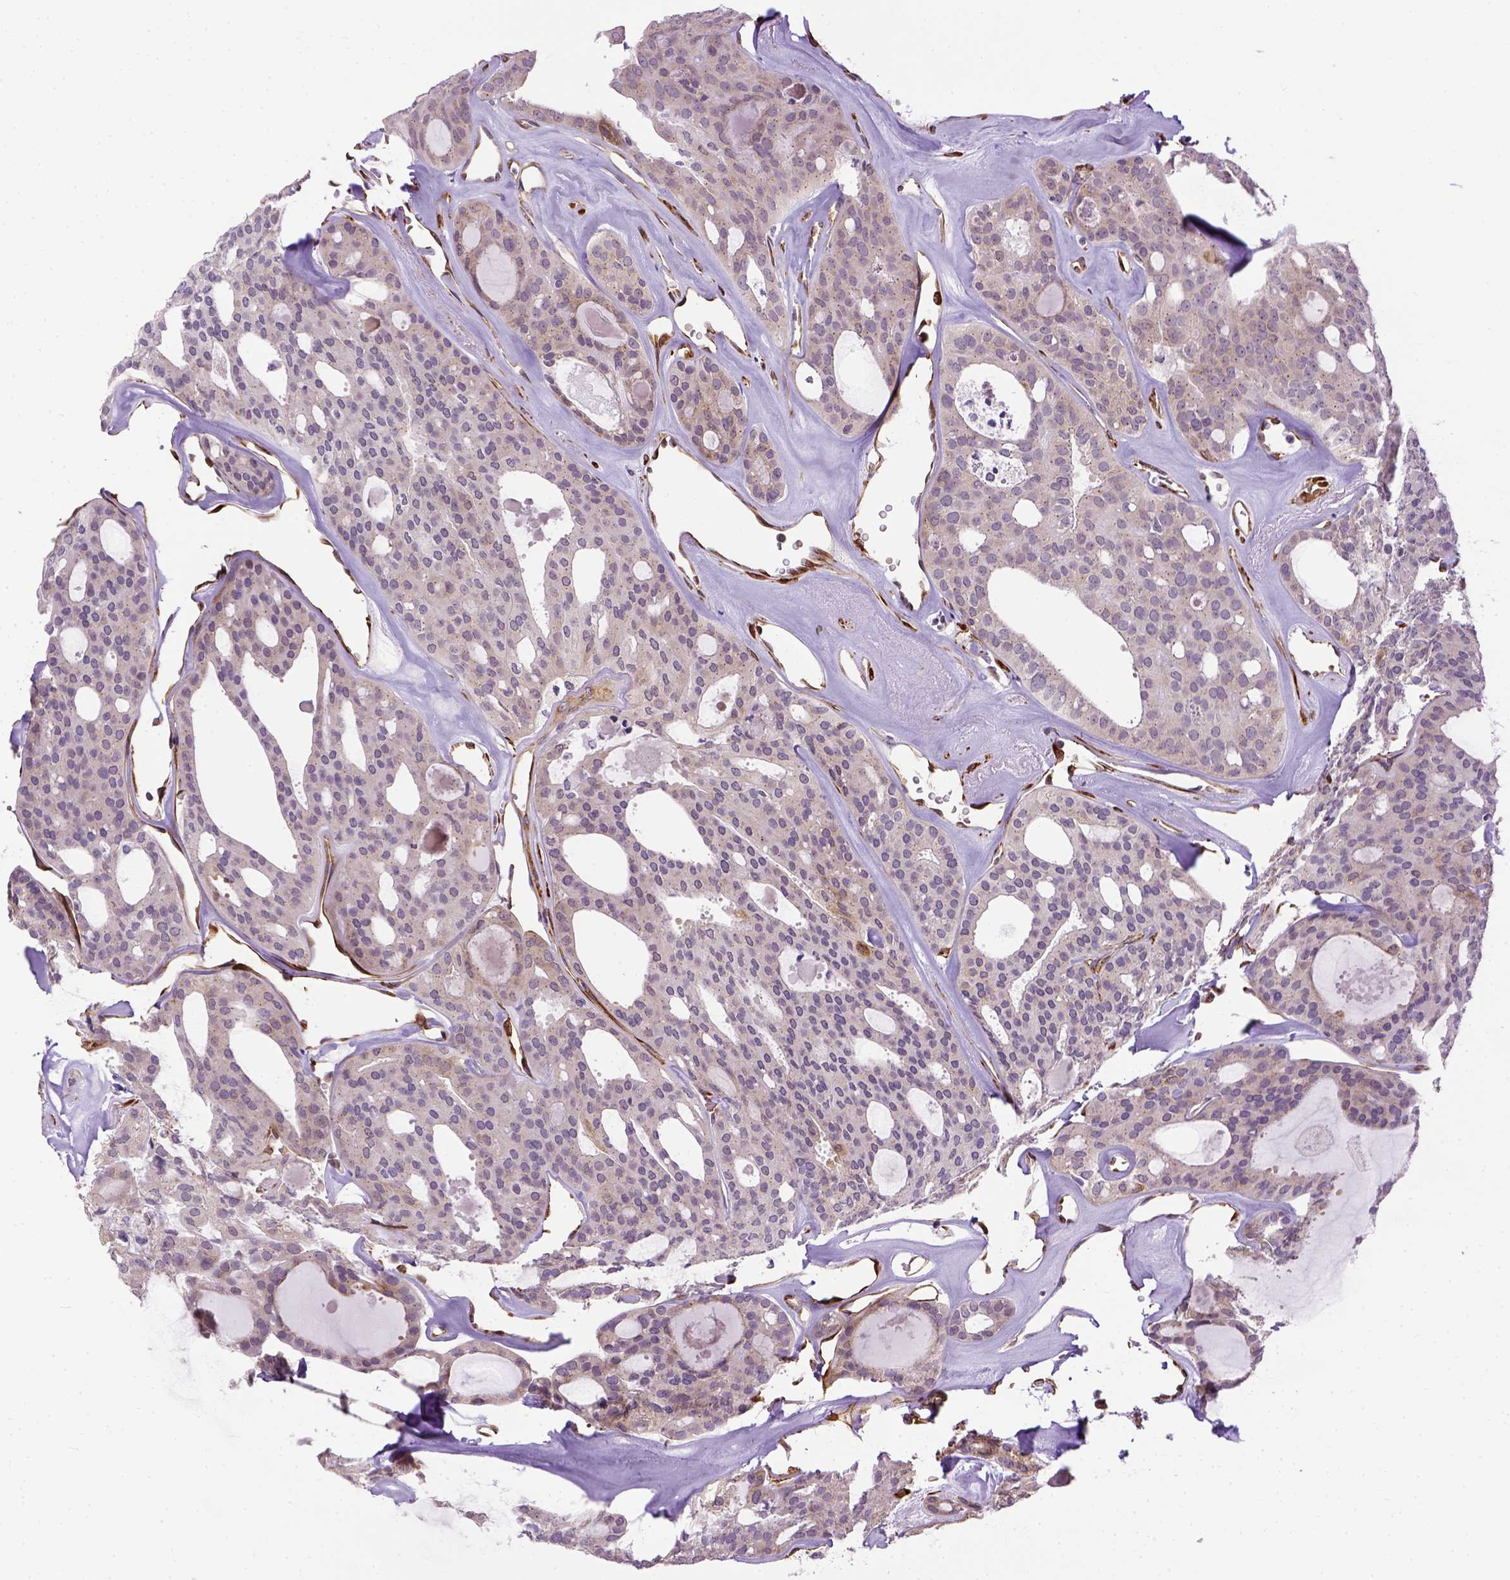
{"staining": {"intensity": "negative", "quantity": "none", "location": "none"}, "tissue": "thyroid cancer", "cell_type": "Tumor cells", "image_type": "cancer", "snomed": [{"axis": "morphology", "description": "Follicular adenoma carcinoma, NOS"}, {"axis": "topography", "description": "Thyroid gland"}], "caption": "This is a histopathology image of IHC staining of thyroid cancer, which shows no staining in tumor cells. (DAB (3,3'-diaminobenzidine) immunohistochemistry, high magnification).", "gene": "KAZN", "patient": {"sex": "male", "age": 75}}